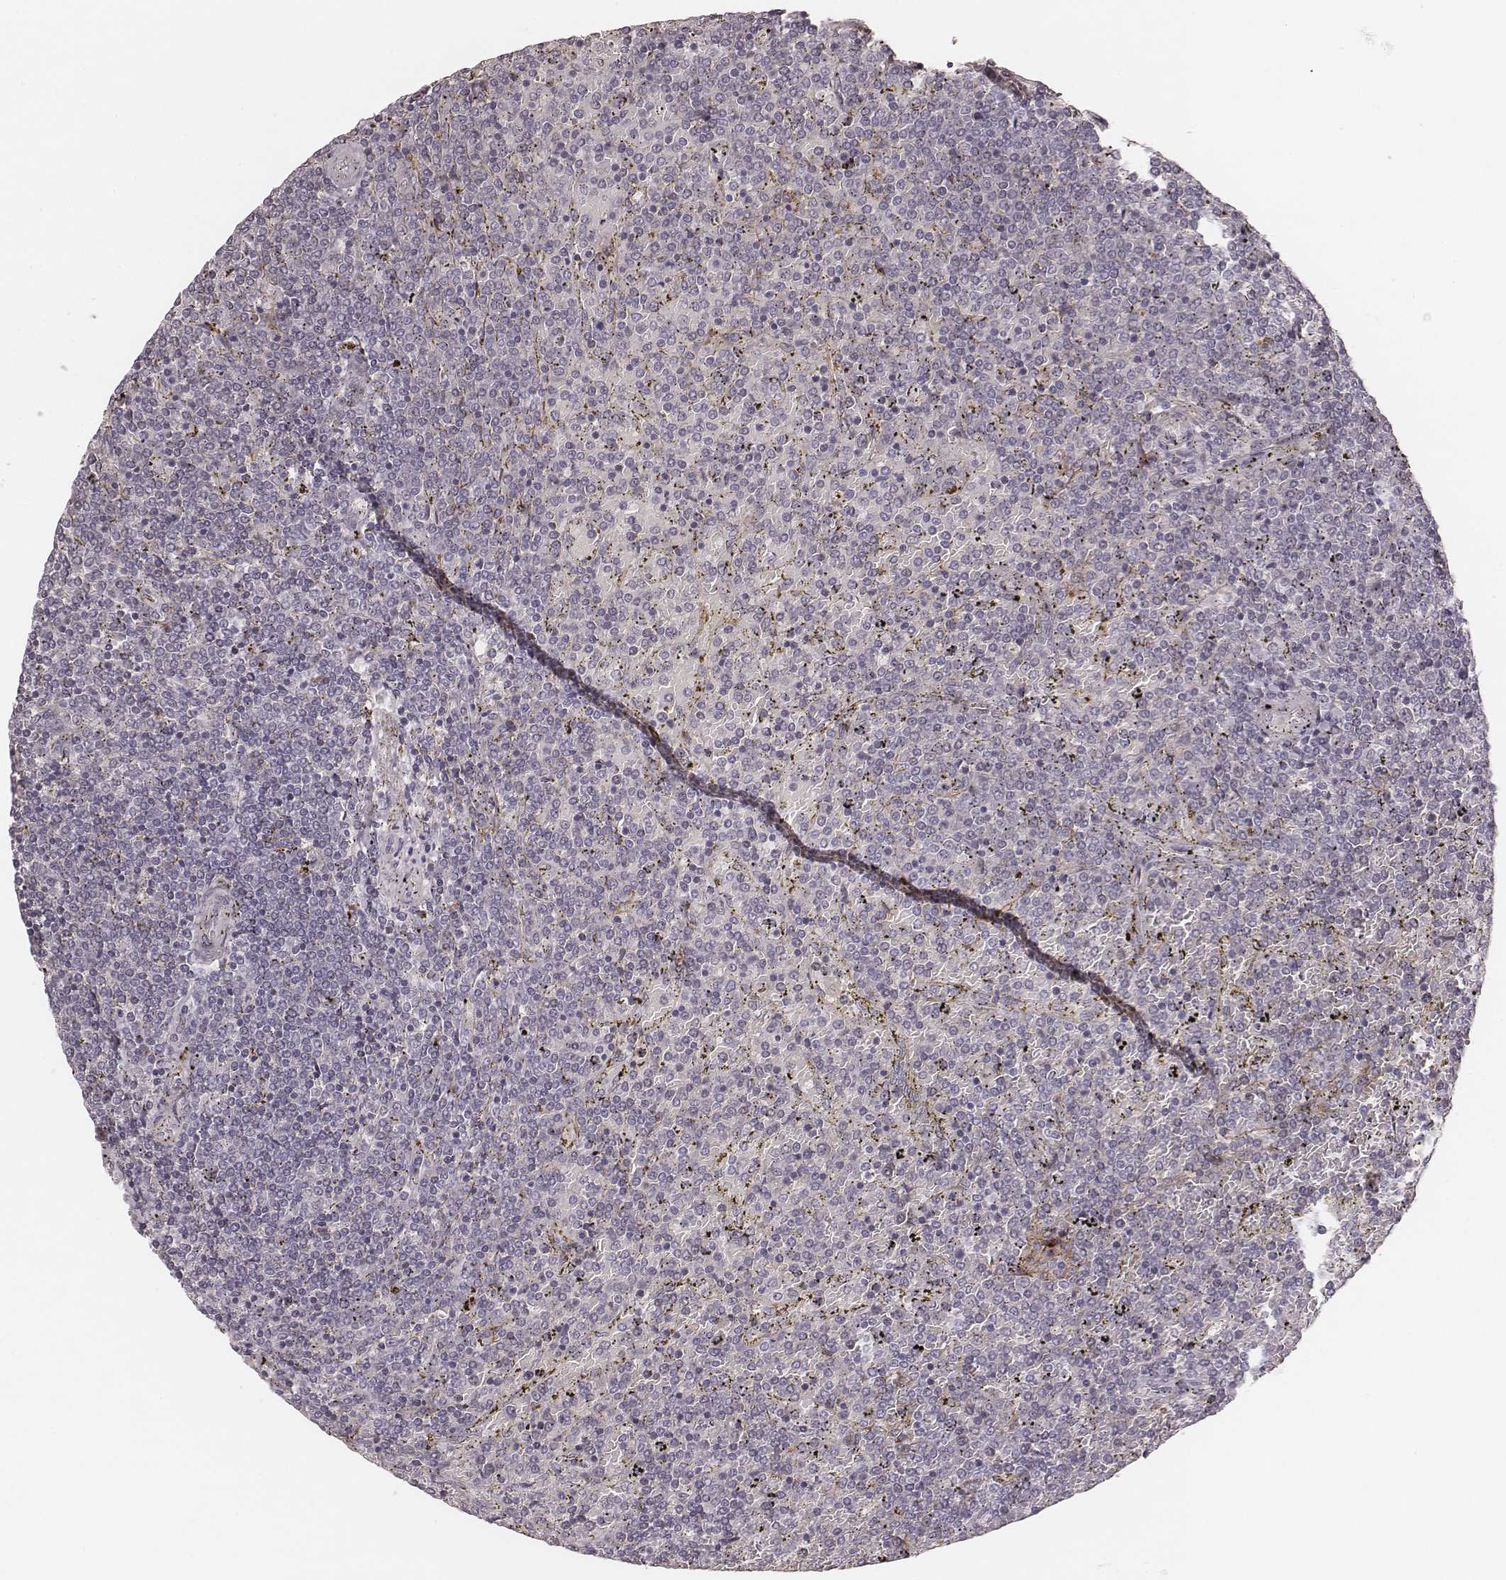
{"staining": {"intensity": "negative", "quantity": "none", "location": "none"}, "tissue": "lymphoma", "cell_type": "Tumor cells", "image_type": "cancer", "snomed": [{"axis": "morphology", "description": "Malignant lymphoma, non-Hodgkin's type, Low grade"}, {"axis": "topography", "description": "Spleen"}], "caption": "The photomicrograph demonstrates no significant expression in tumor cells of low-grade malignant lymphoma, non-Hodgkin's type.", "gene": "MADCAM1", "patient": {"sex": "female", "age": 77}}